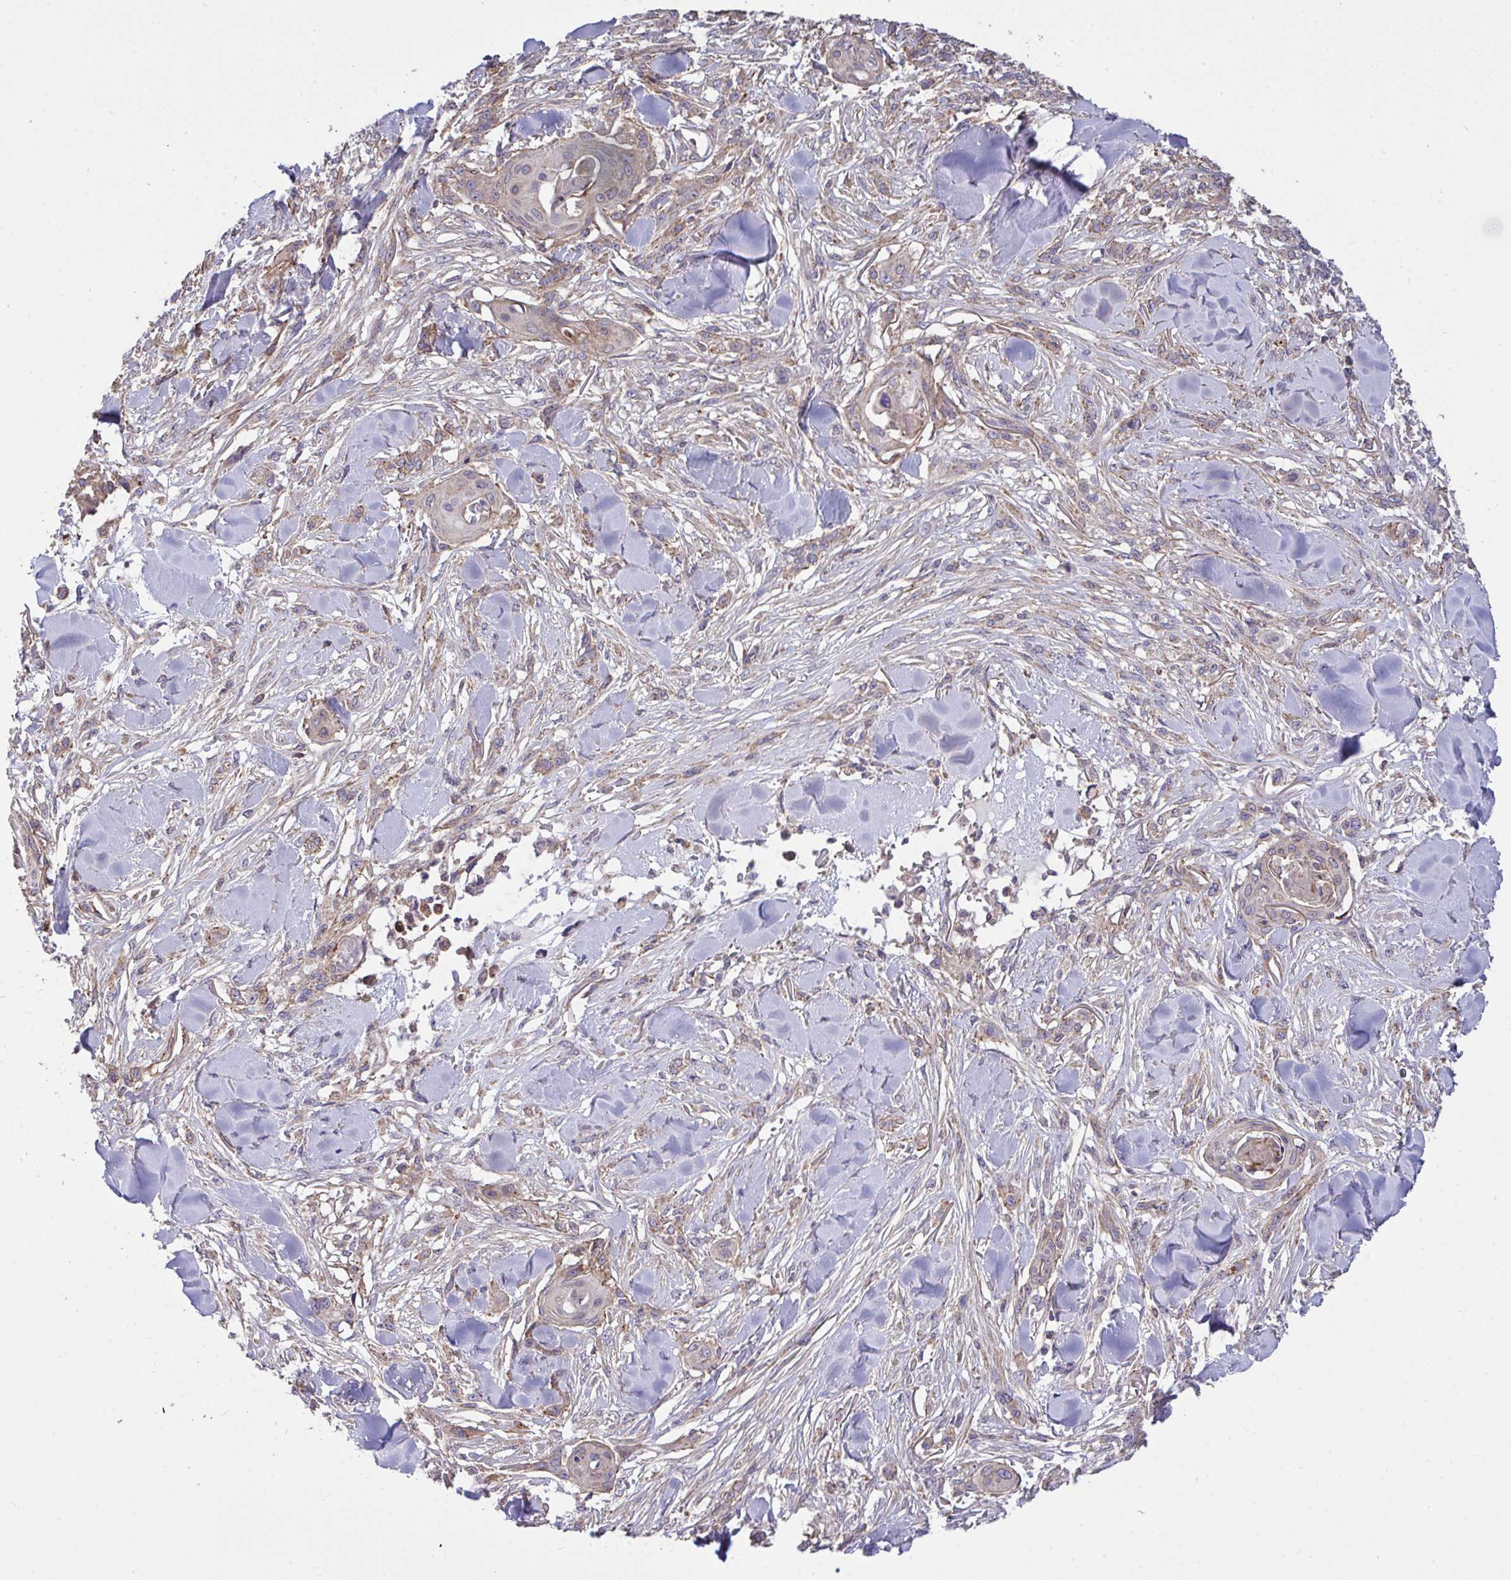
{"staining": {"intensity": "weak", "quantity": "<25%", "location": "cytoplasmic/membranous"}, "tissue": "skin cancer", "cell_type": "Tumor cells", "image_type": "cancer", "snomed": [{"axis": "morphology", "description": "Squamous cell carcinoma, NOS"}, {"axis": "topography", "description": "Skin"}], "caption": "High power microscopy micrograph of an immunohistochemistry micrograph of skin cancer (squamous cell carcinoma), revealing no significant expression in tumor cells.", "gene": "PPM1H", "patient": {"sex": "female", "age": 59}}